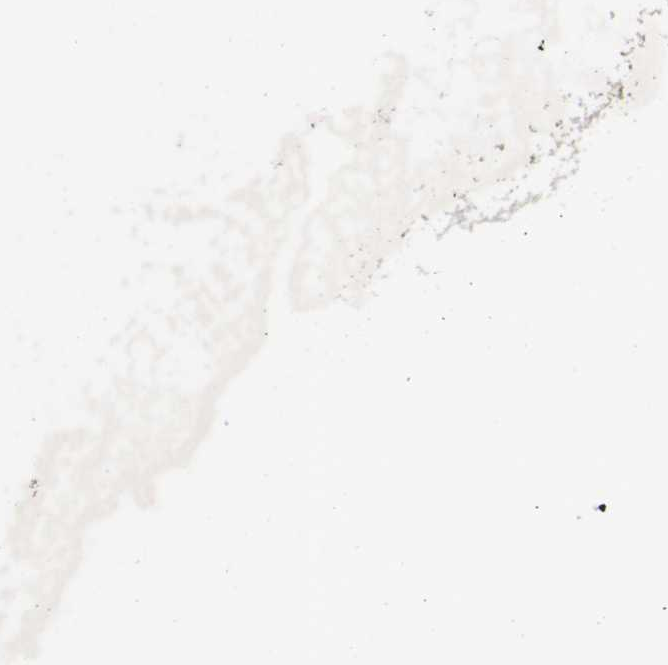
{"staining": {"intensity": "weak", "quantity": "<25%", "location": "cytoplasmic/membranous"}, "tissue": "cervical cancer", "cell_type": "Tumor cells", "image_type": "cancer", "snomed": [{"axis": "morphology", "description": "Squamous cell carcinoma, NOS"}, {"axis": "topography", "description": "Cervix"}], "caption": "High power microscopy micrograph of an immunohistochemistry (IHC) histopathology image of squamous cell carcinoma (cervical), revealing no significant positivity in tumor cells.", "gene": "CAMK4", "patient": {"sex": "female", "age": 46}}